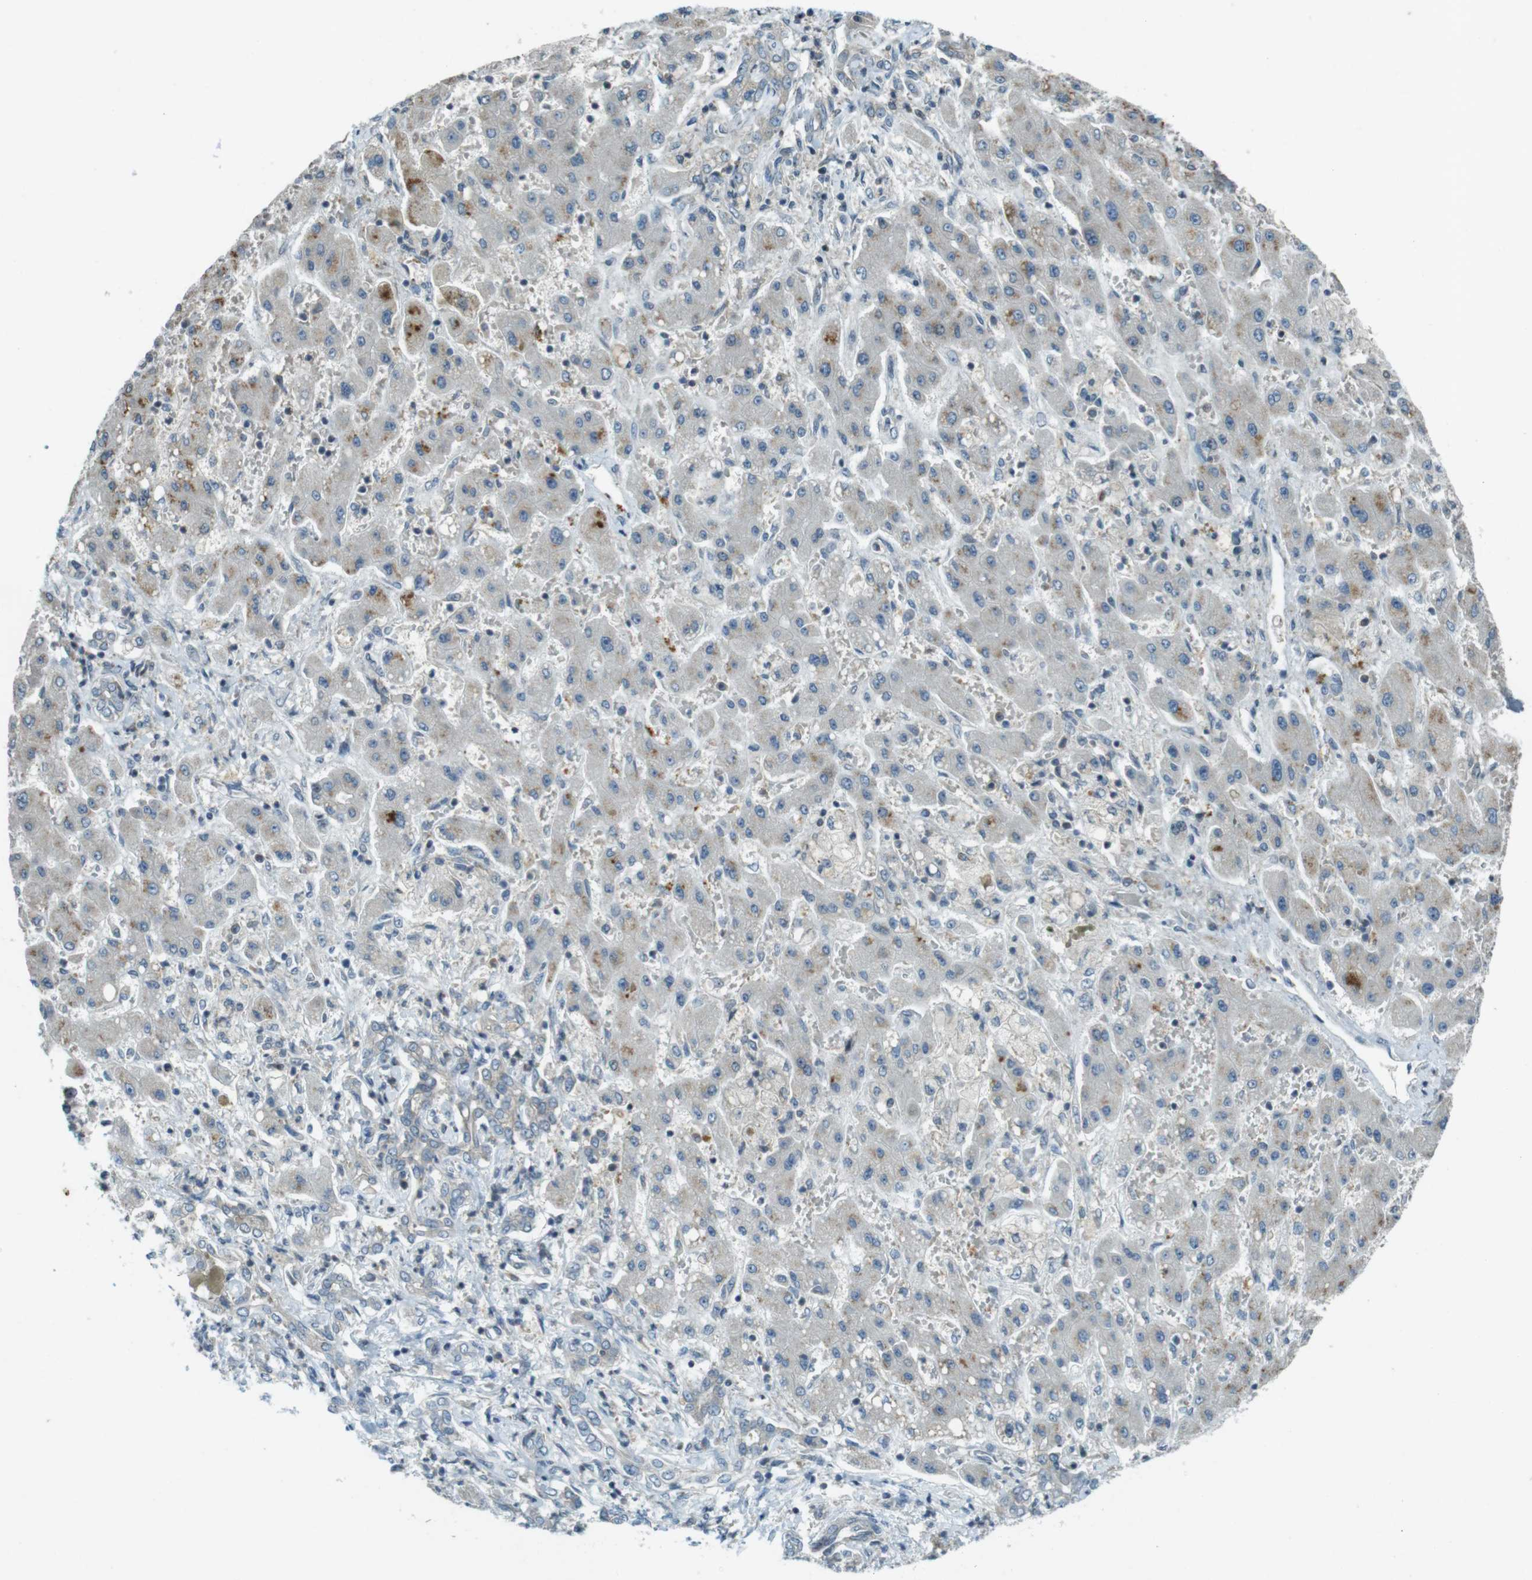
{"staining": {"intensity": "negative", "quantity": "none", "location": "none"}, "tissue": "liver cancer", "cell_type": "Tumor cells", "image_type": "cancer", "snomed": [{"axis": "morphology", "description": "Cholangiocarcinoma"}, {"axis": "topography", "description": "Liver"}], "caption": "Tumor cells show no significant positivity in liver cancer (cholangiocarcinoma). (DAB IHC visualized using brightfield microscopy, high magnification).", "gene": "ZYX", "patient": {"sex": "male", "age": 50}}